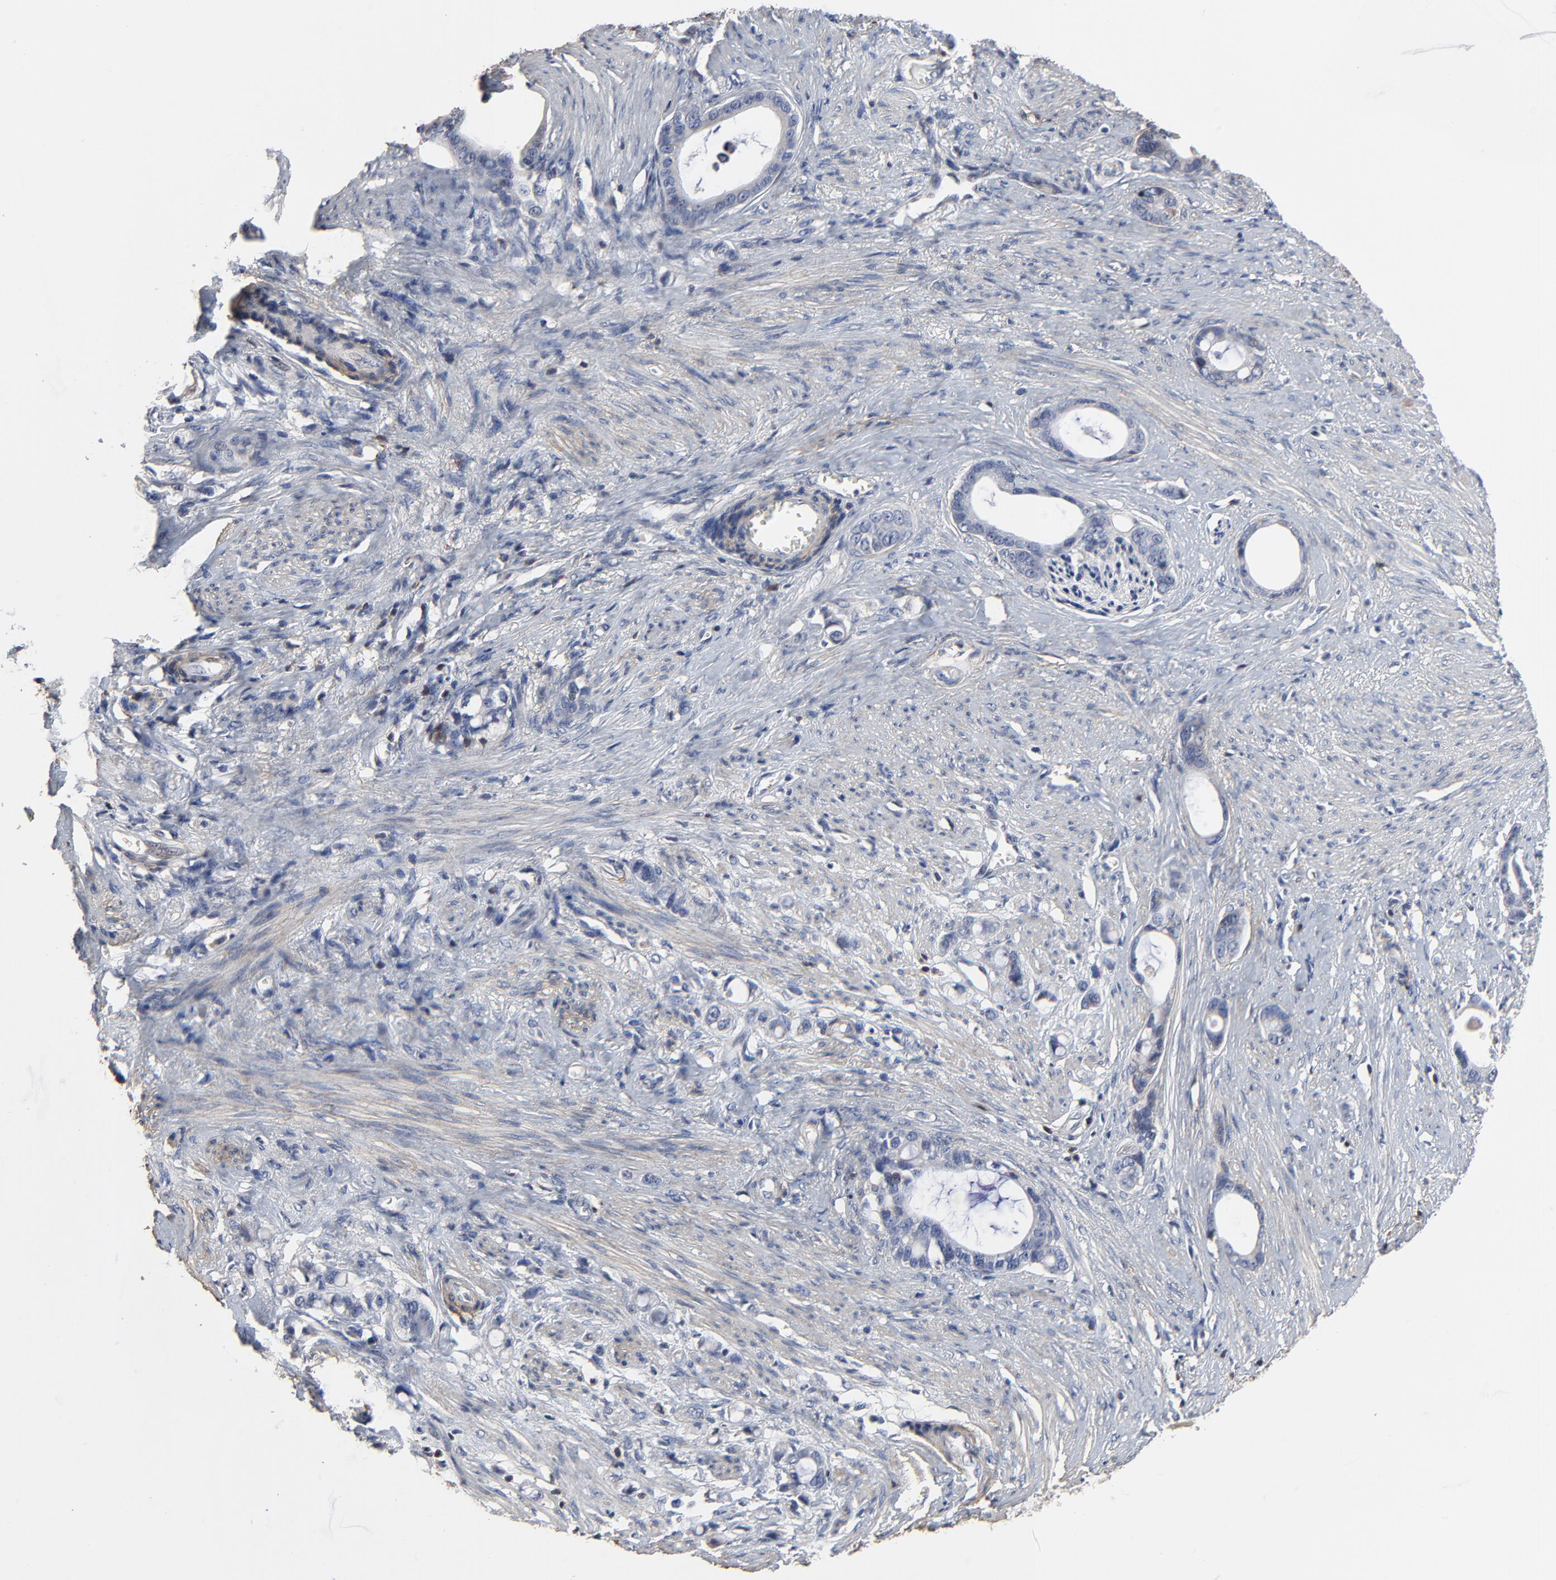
{"staining": {"intensity": "negative", "quantity": "none", "location": "none"}, "tissue": "stomach cancer", "cell_type": "Tumor cells", "image_type": "cancer", "snomed": [{"axis": "morphology", "description": "Adenocarcinoma, NOS"}, {"axis": "topography", "description": "Stomach"}], "caption": "IHC histopathology image of neoplastic tissue: human stomach cancer stained with DAB demonstrates no significant protein expression in tumor cells.", "gene": "SKAP1", "patient": {"sex": "female", "age": 75}}